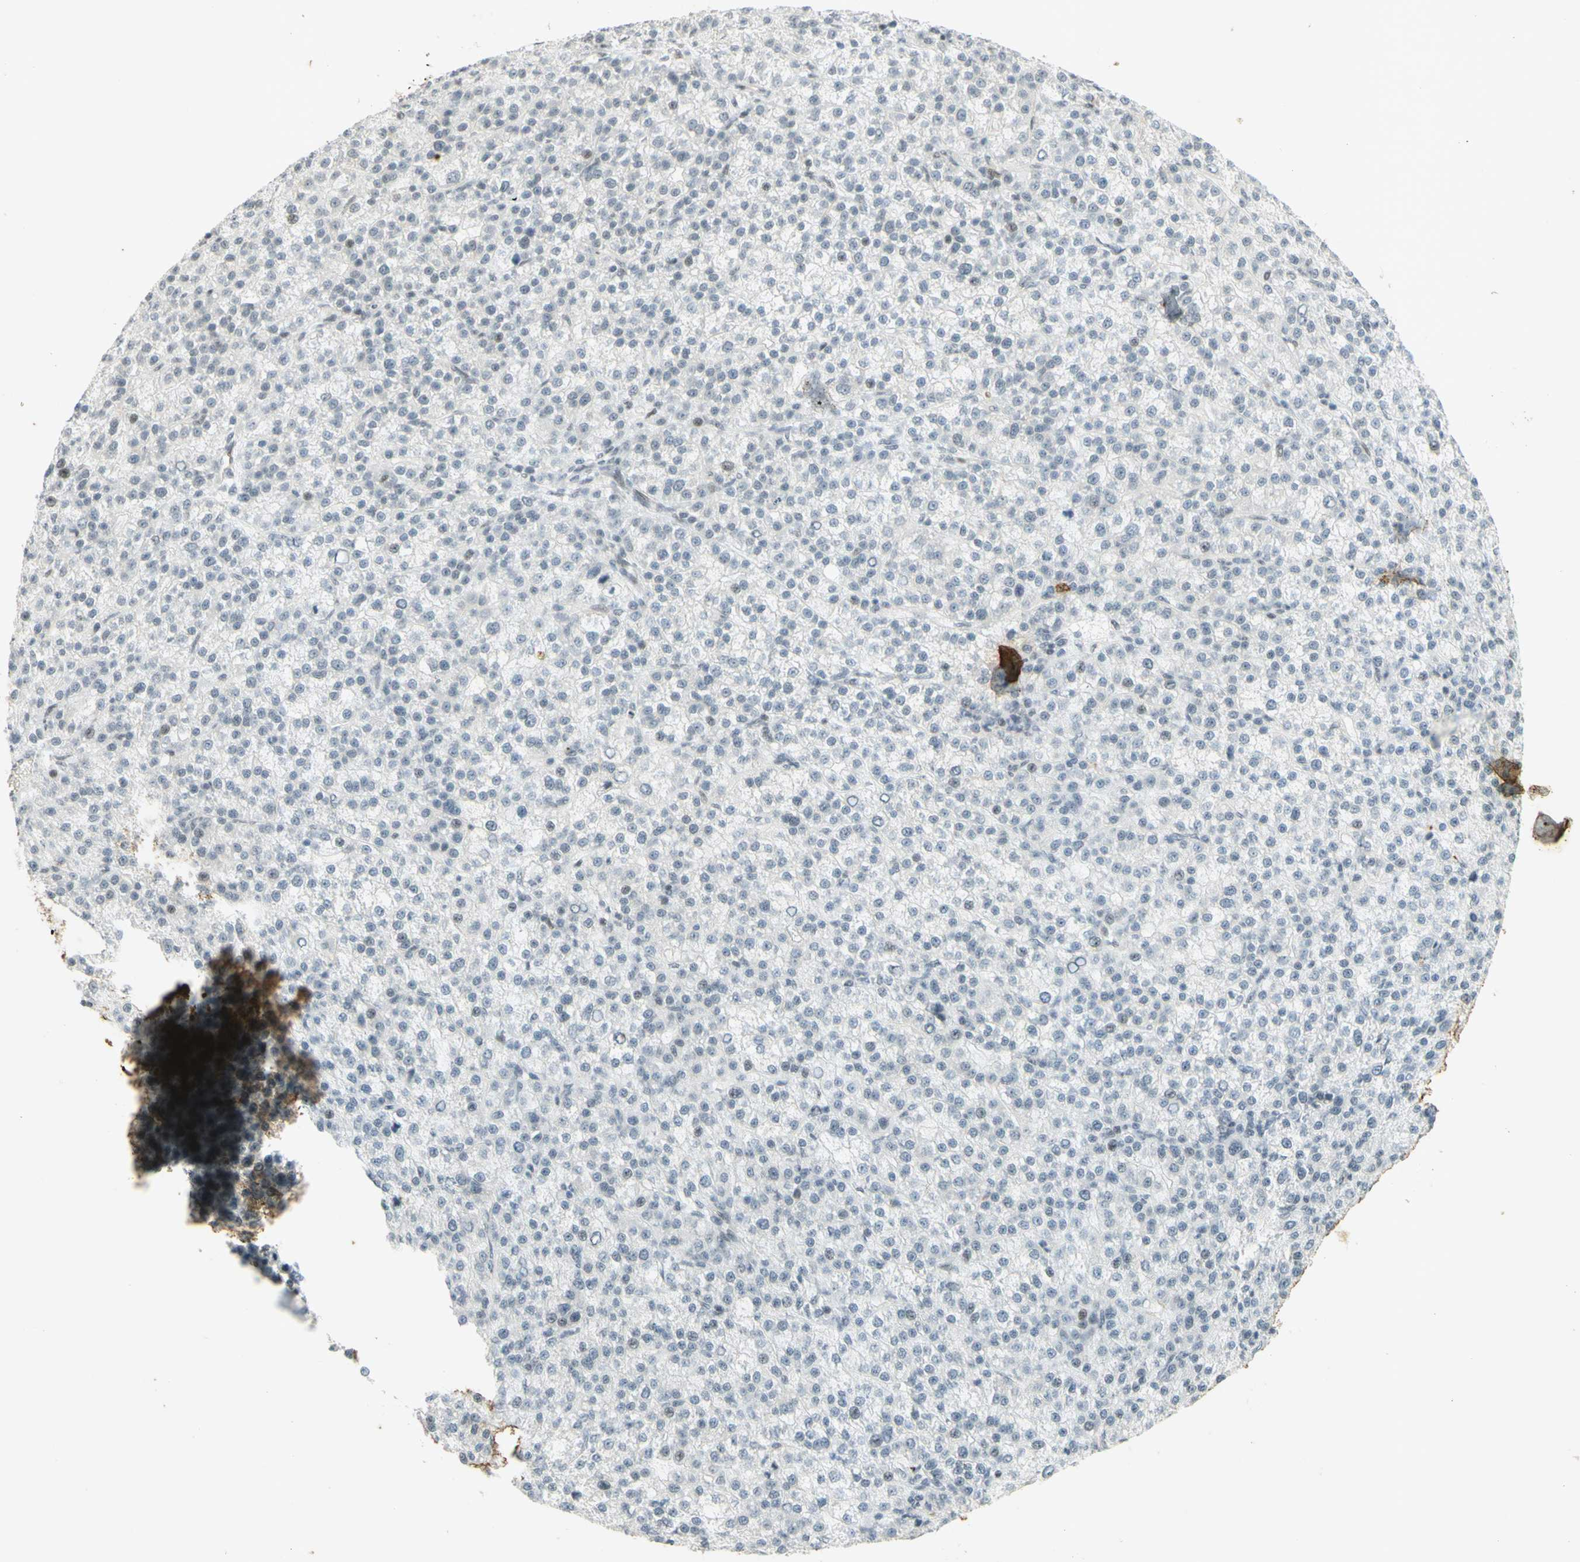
{"staining": {"intensity": "moderate", "quantity": "<25%", "location": "nuclear"}, "tissue": "liver cancer", "cell_type": "Tumor cells", "image_type": "cancer", "snomed": [{"axis": "morphology", "description": "Carcinoma, Hepatocellular, NOS"}, {"axis": "topography", "description": "Liver"}], "caption": "IHC photomicrograph of liver hepatocellular carcinoma stained for a protein (brown), which reveals low levels of moderate nuclear expression in about <25% of tumor cells.", "gene": "IRF1", "patient": {"sex": "female", "age": 58}}